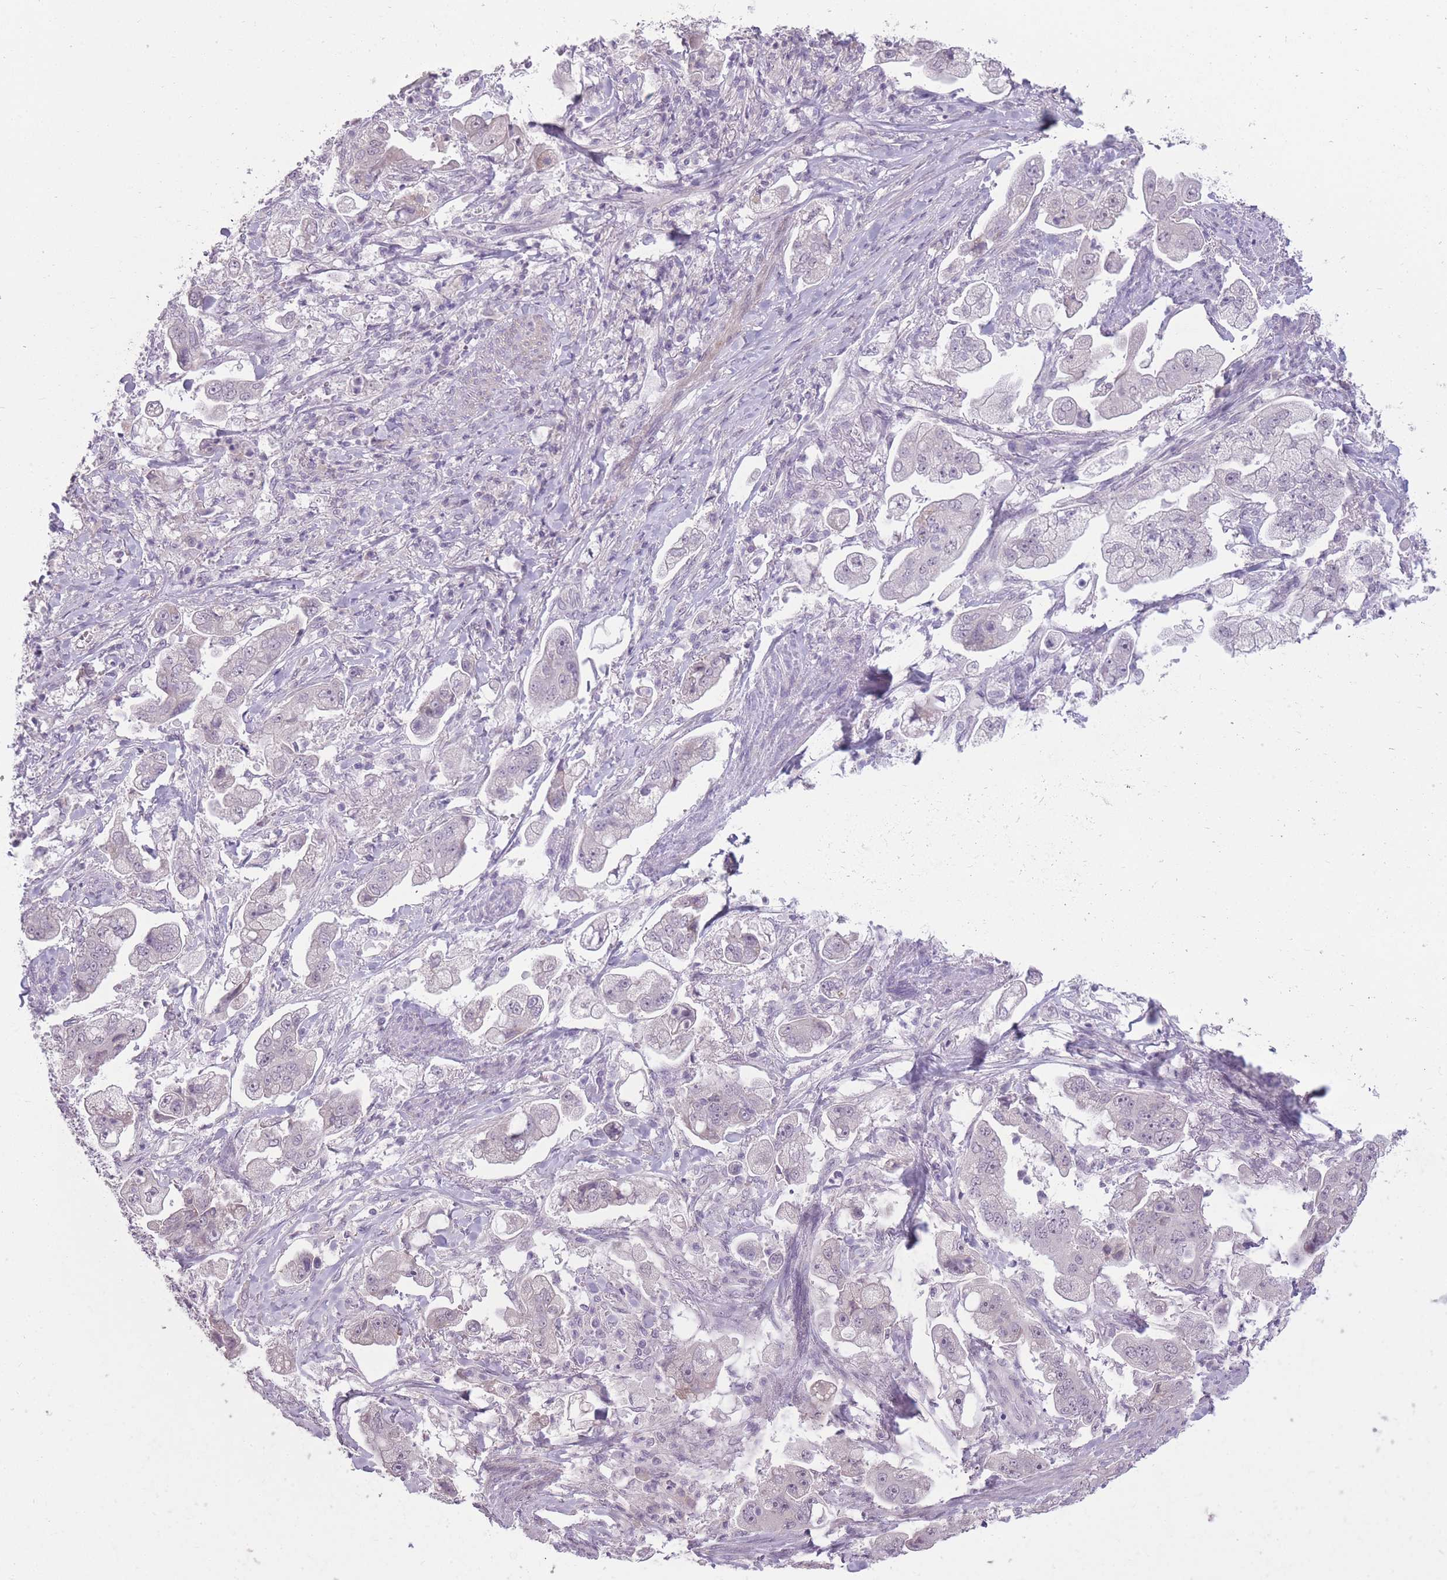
{"staining": {"intensity": "negative", "quantity": "none", "location": "none"}, "tissue": "stomach cancer", "cell_type": "Tumor cells", "image_type": "cancer", "snomed": [{"axis": "morphology", "description": "Adenocarcinoma, NOS"}, {"axis": "topography", "description": "Stomach"}], "caption": "High magnification brightfield microscopy of stomach cancer stained with DAB (3,3'-diaminobenzidine) (brown) and counterstained with hematoxylin (blue): tumor cells show no significant positivity.", "gene": "ZBTB24", "patient": {"sex": "male", "age": 62}}